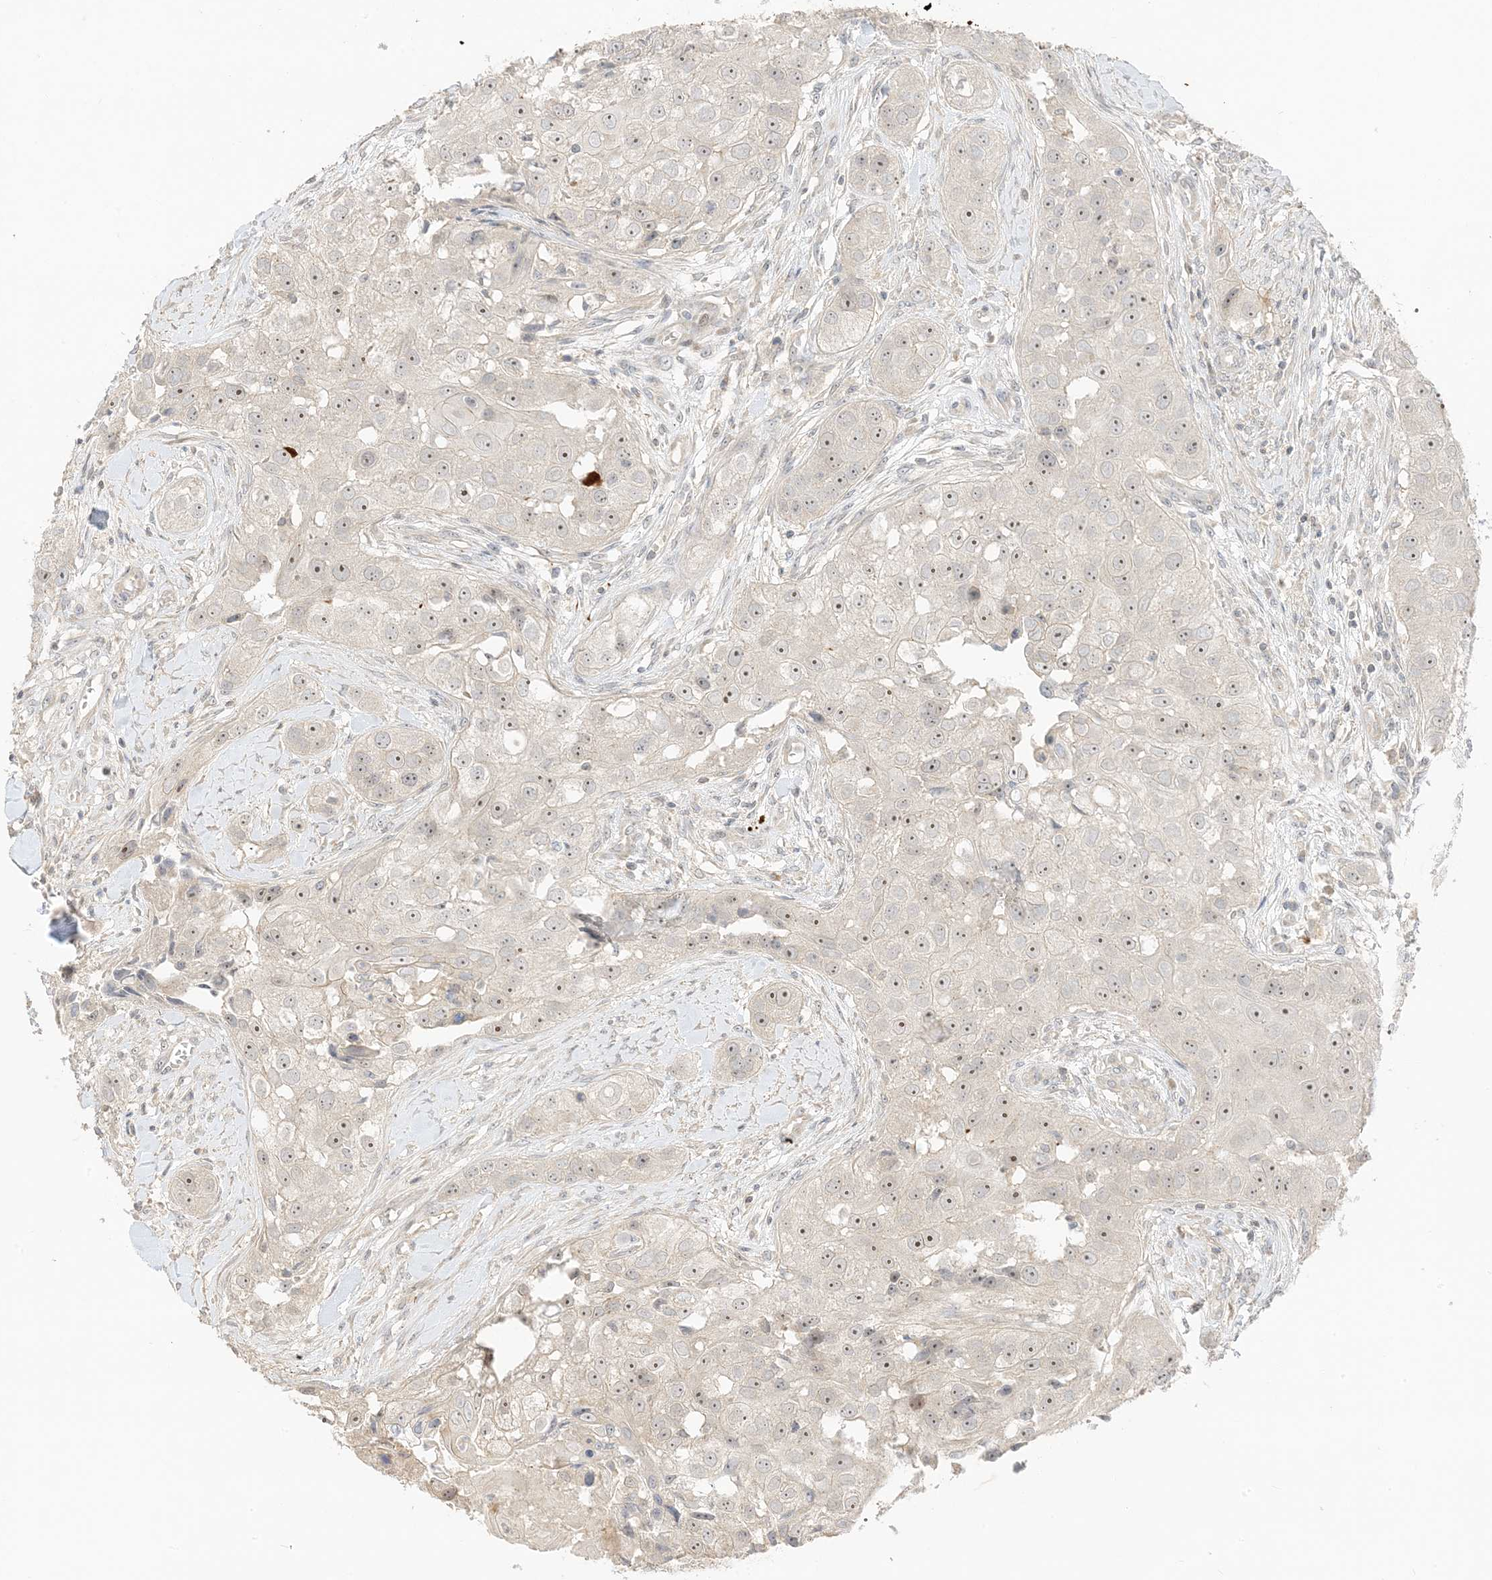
{"staining": {"intensity": "moderate", "quantity": ">75%", "location": "nuclear"}, "tissue": "head and neck cancer", "cell_type": "Tumor cells", "image_type": "cancer", "snomed": [{"axis": "morphology", "description": "Normal tissue, NOS"}, {"axis": "morphology", "description": "Squamous cell carcinoma, NOS"}, {"axis": "topography", "description": "Skeletal muscle"}, {"axis": "topography", "description": "Head-Neck"}], "caption": "A medium amount of moderate nuclear staining is present in approximately >75% of tumor cells in head and neck cancer tissue.", "gene": "ETAA1", "patient": {"sex": "male", "age": 51}}